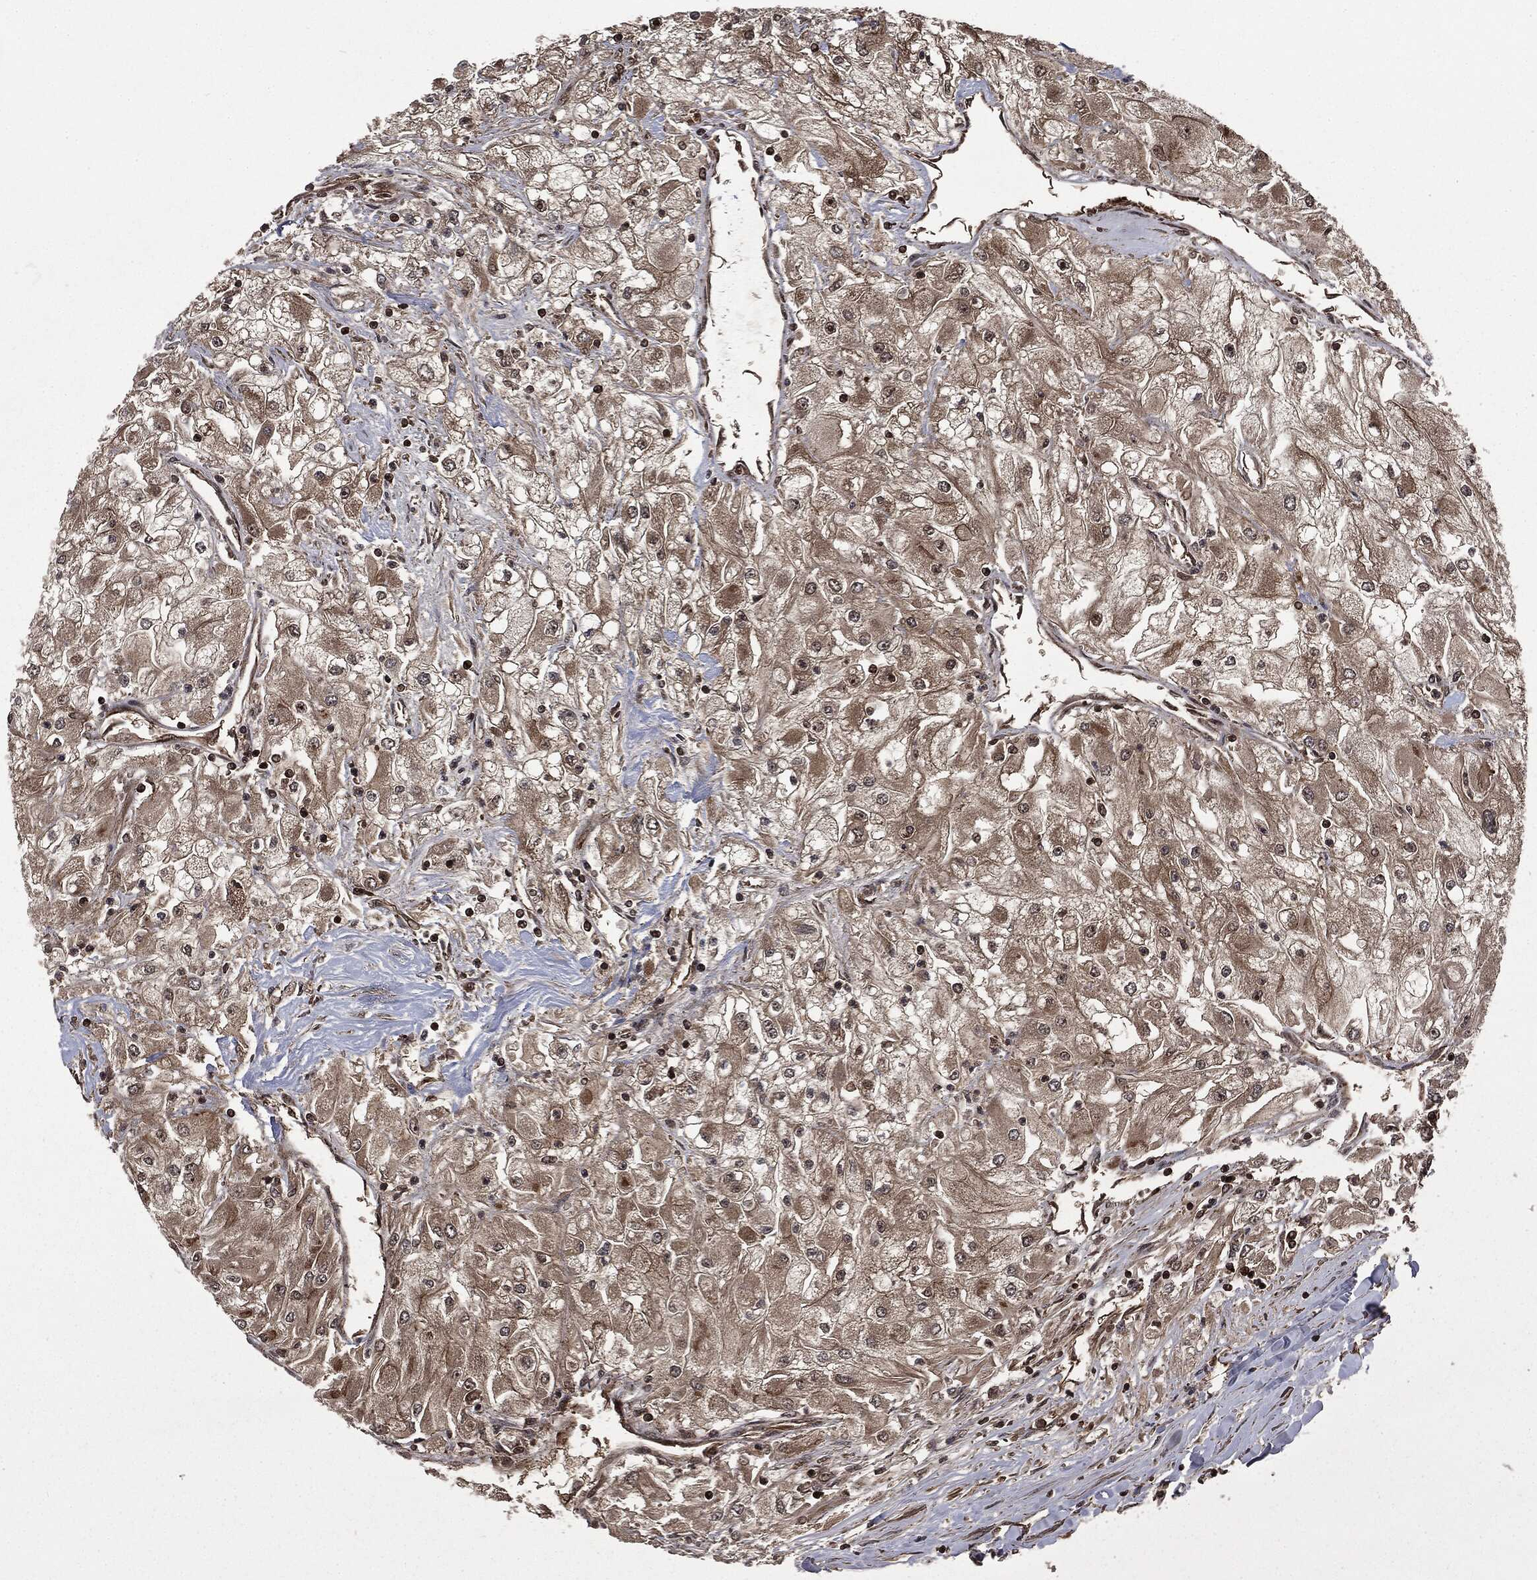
{"staining": {"intensity": "weak", "quantity": ">75%", "location": "cytoplasmic/membranous"}, "tissue": "renal cancer", "cell_type": "Tumor cells", "image_type": "cancer", "snomed": [{"axis": "morphology", "description": "Adenocarcinoma, NOS"}, {"axis": "topography", "description": "Kidney"}], "caption": "Protein expression analysis of human renal adenocarcinoma reveals weak cytoplasmic/membranous staining in approximately >75% of tumor cells.", "gene": "CARD6", "patient": {"sex": "male", "age": 80}}